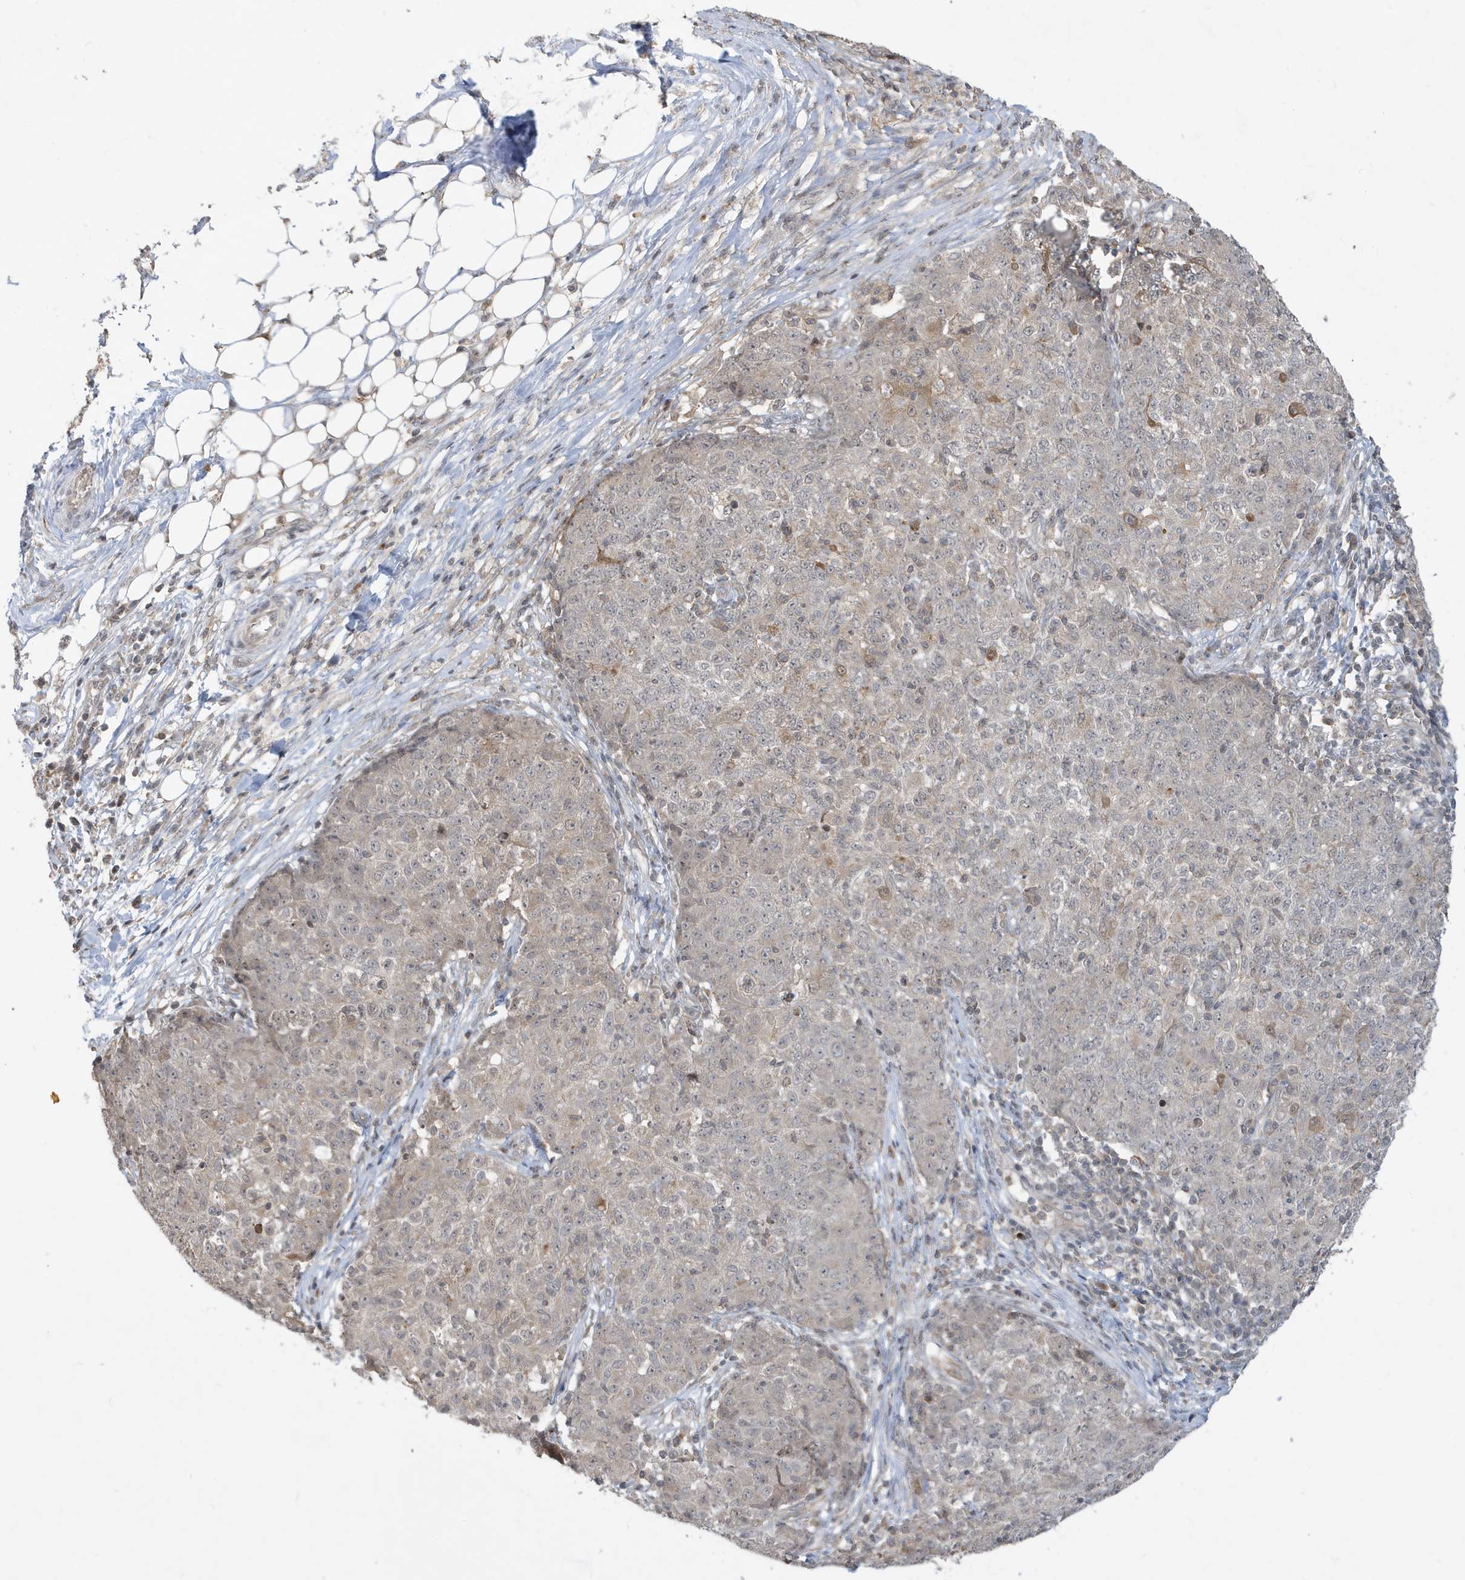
{"staining": {"intensity": "weak", "quantity": "<25%", "location": "cytoplasmic/membranous"}, "tissue": "ovarian cancer", "cell_type": "Tumor cells", "image_type": "cancer", "snomed": [{"axis": "morphology", "description": "Carcinoma, endometroid"}, {"axis": "topography", "description": "Ovary"}], "caption": "IHC histopathology image of neoplastic tissue: human endometroid carcinoma (ovarian) stained with DAB reveals no significant protein expression in tumor cells.", "gene": "PRRT3", "patient": {"sex": "female", "age": 42}}